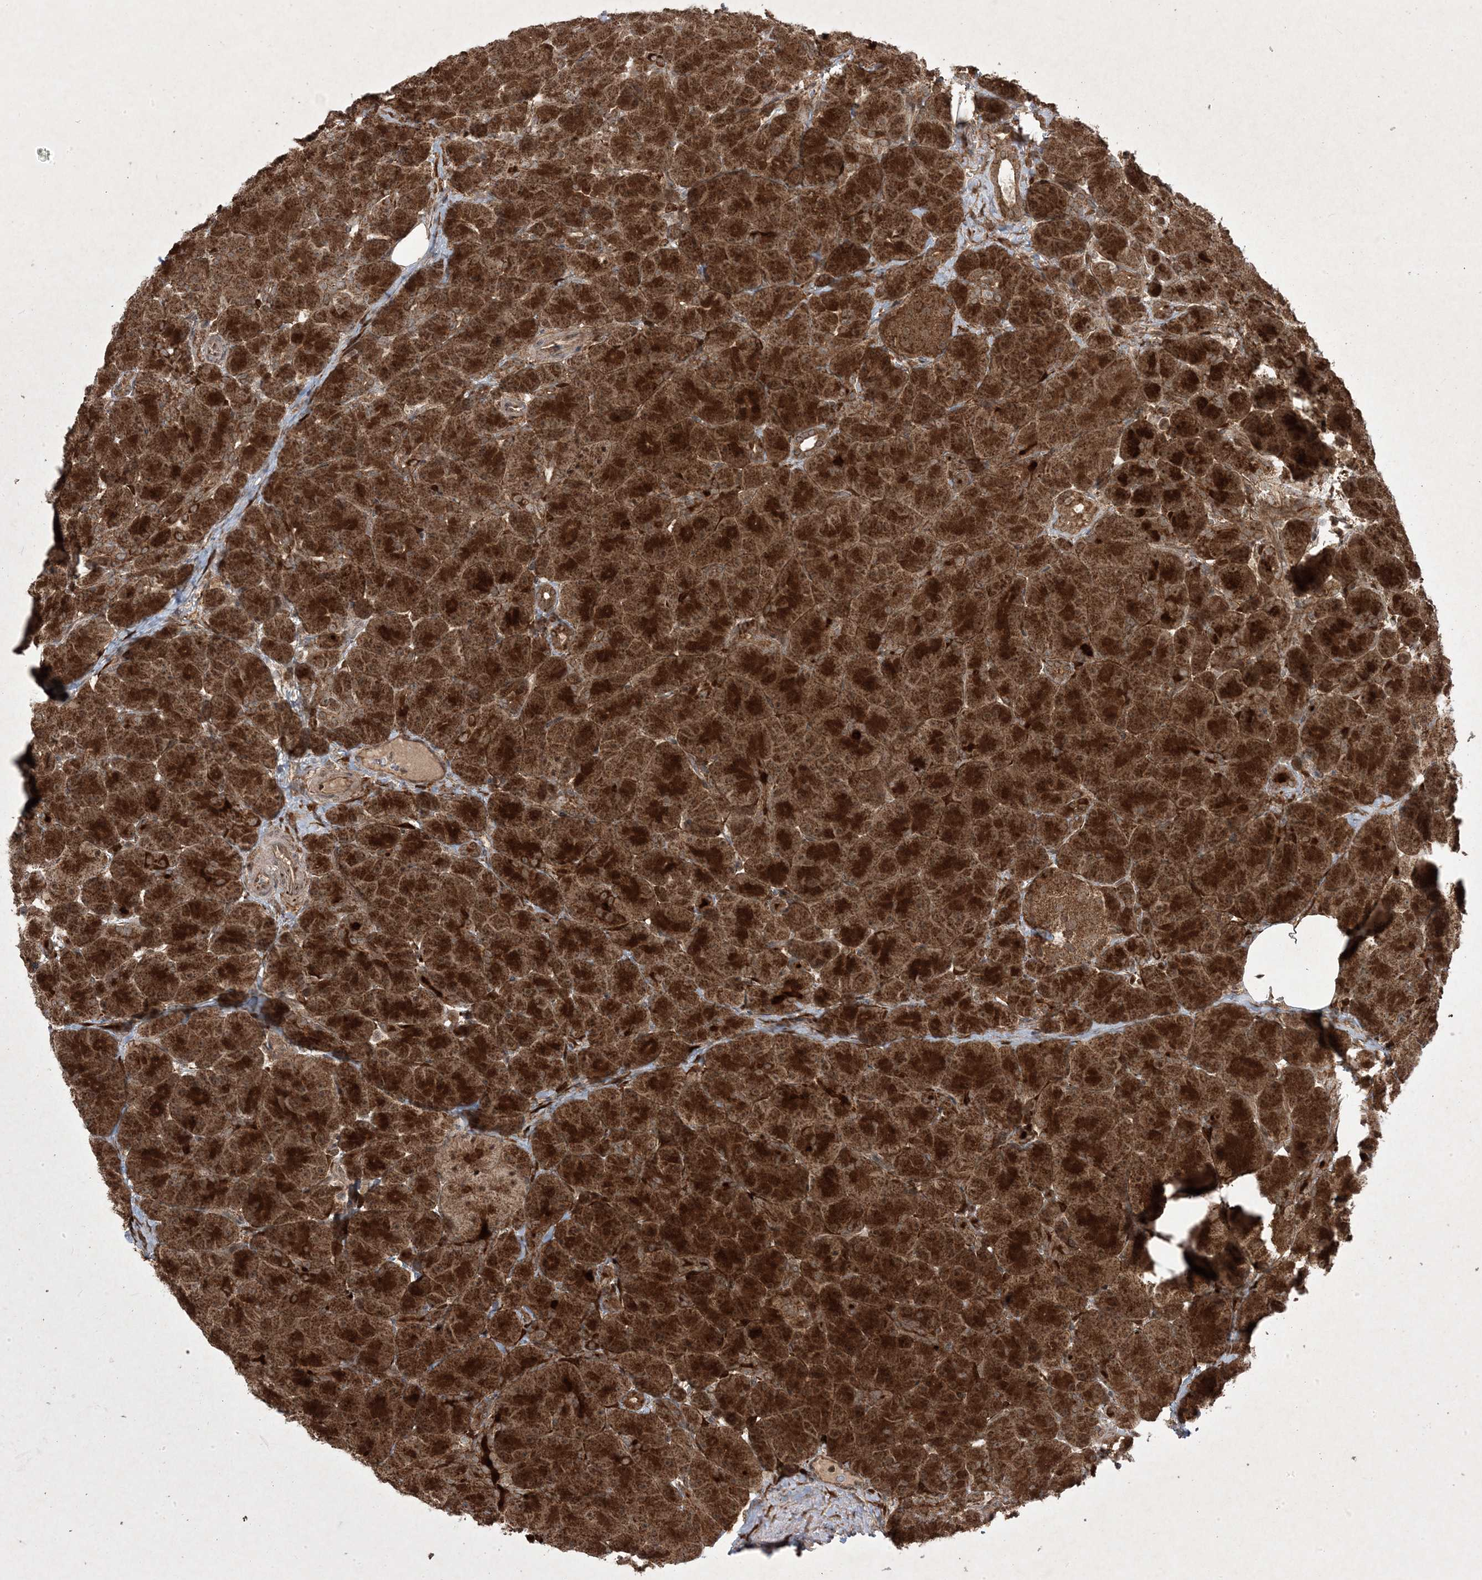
{"staining": {"intensity": "strong", "quantity": ">75%", "location": "cytoplasmic/membranous,nuclear"}, "tissue": "pancreas", "cell_type": "Exocrine glandular cells", "image_type": "normal", "snomed": [{"axis": "morphology", "description": "Normal tissue, NOS"}, {"axis": "topography", "description": "Pancreas"}], "caption": "Pancreas stained for a protein displays strong cytoplasmic/membranous,nuclear positivity in exocrine glandular cells. (DAB (3,3'-diaminobenzidine) = brown stain, brightfield microscopy at high magnification).", "gene": "PLEKHM2", "patient": {"sex": "male", "age": 66}}